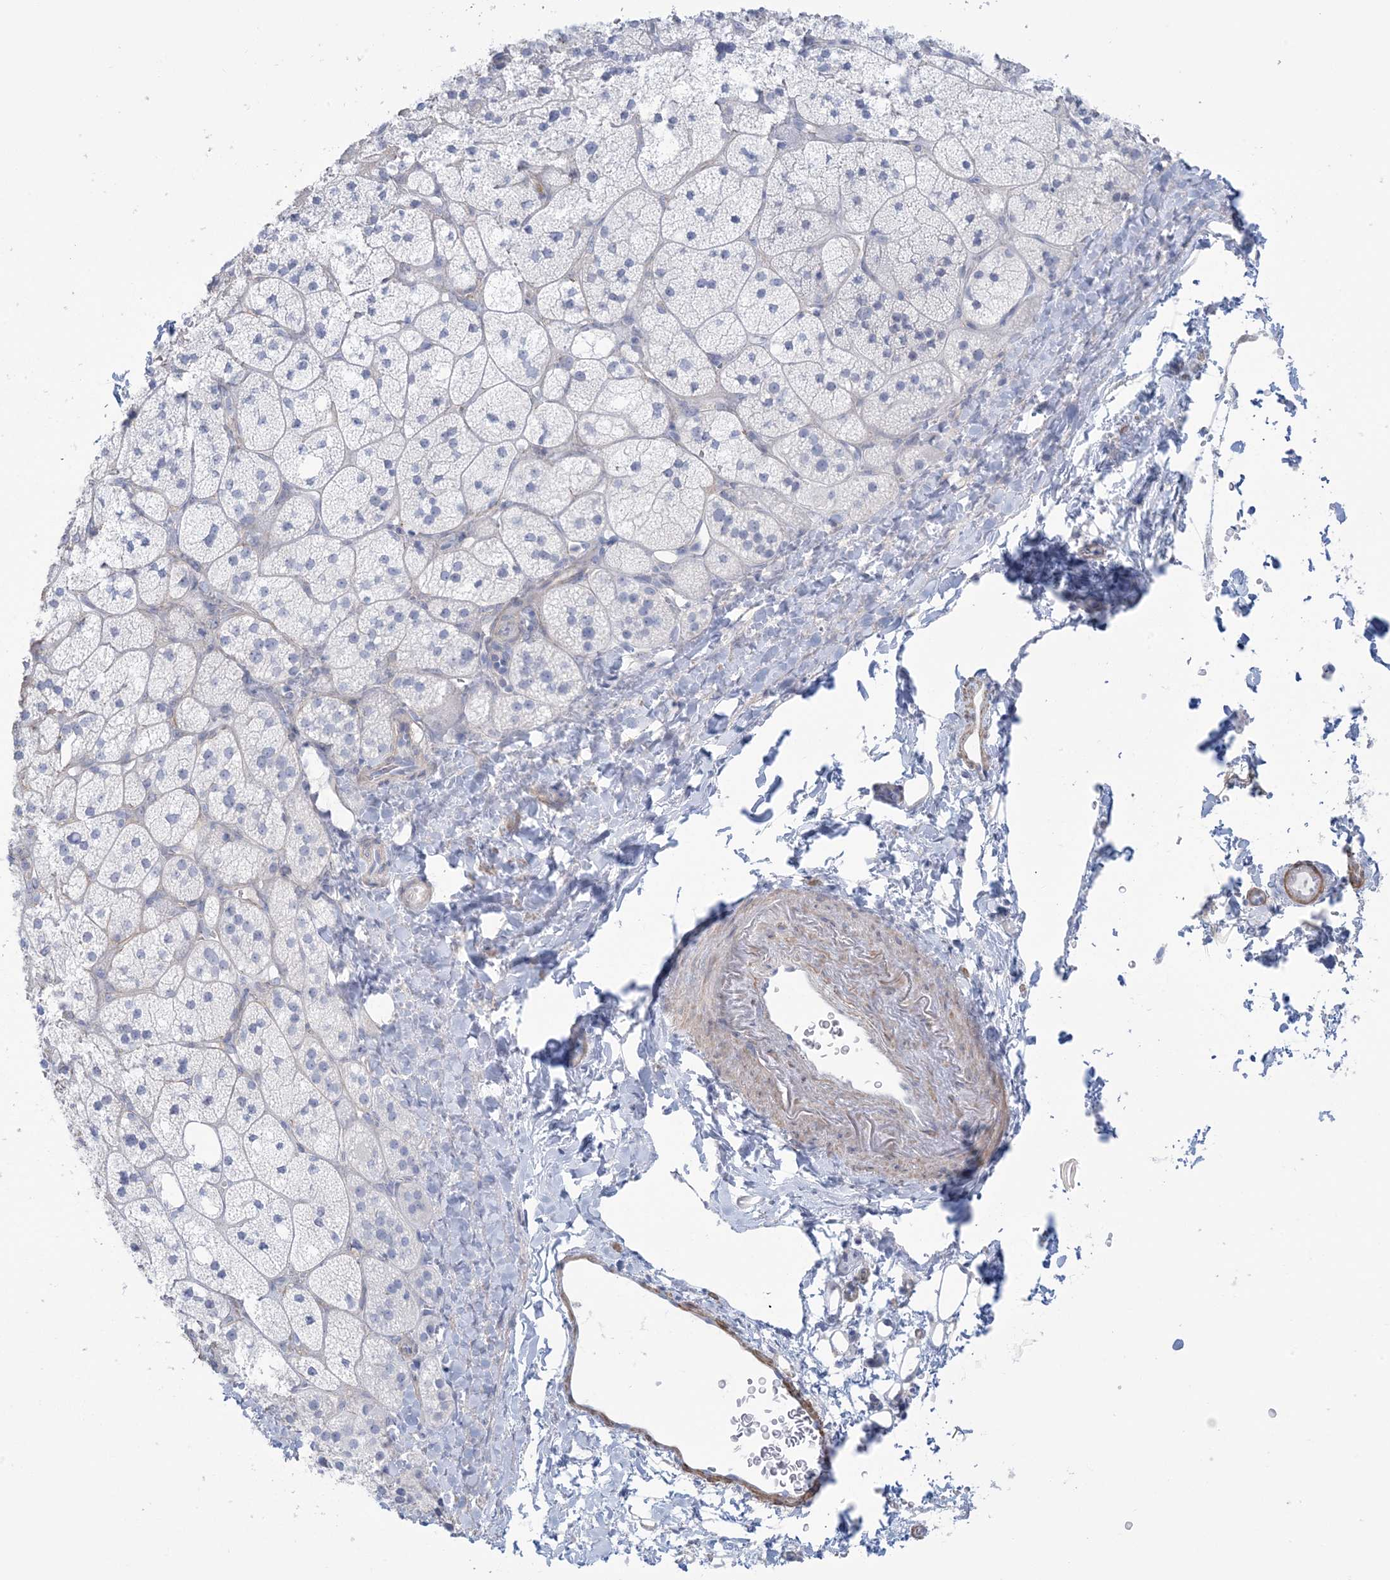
{"staining": {"intensity": "negative", "quantity": "none", "location": "none"}, "tissue": "adrenal gland", "cell_type": "Glandular cells", "image_type": "normal", "snomed": [{"axis": "morphology", "description": "Normal tissue, NOS"}, {"axis": "topography", "description": "Adrenal gland"}], "caption": "Glandular cells show no significant positivity in benign adrenal gland. The staining was performed using DAB (3,3'-diaminobenzidine) to visualize the protein expression in brown, while the nuclei were stained in blue with hematoxylin (Magnification: 20x).", "gene": "AGXT", "patient": {"sex": "male", "age": 61}}